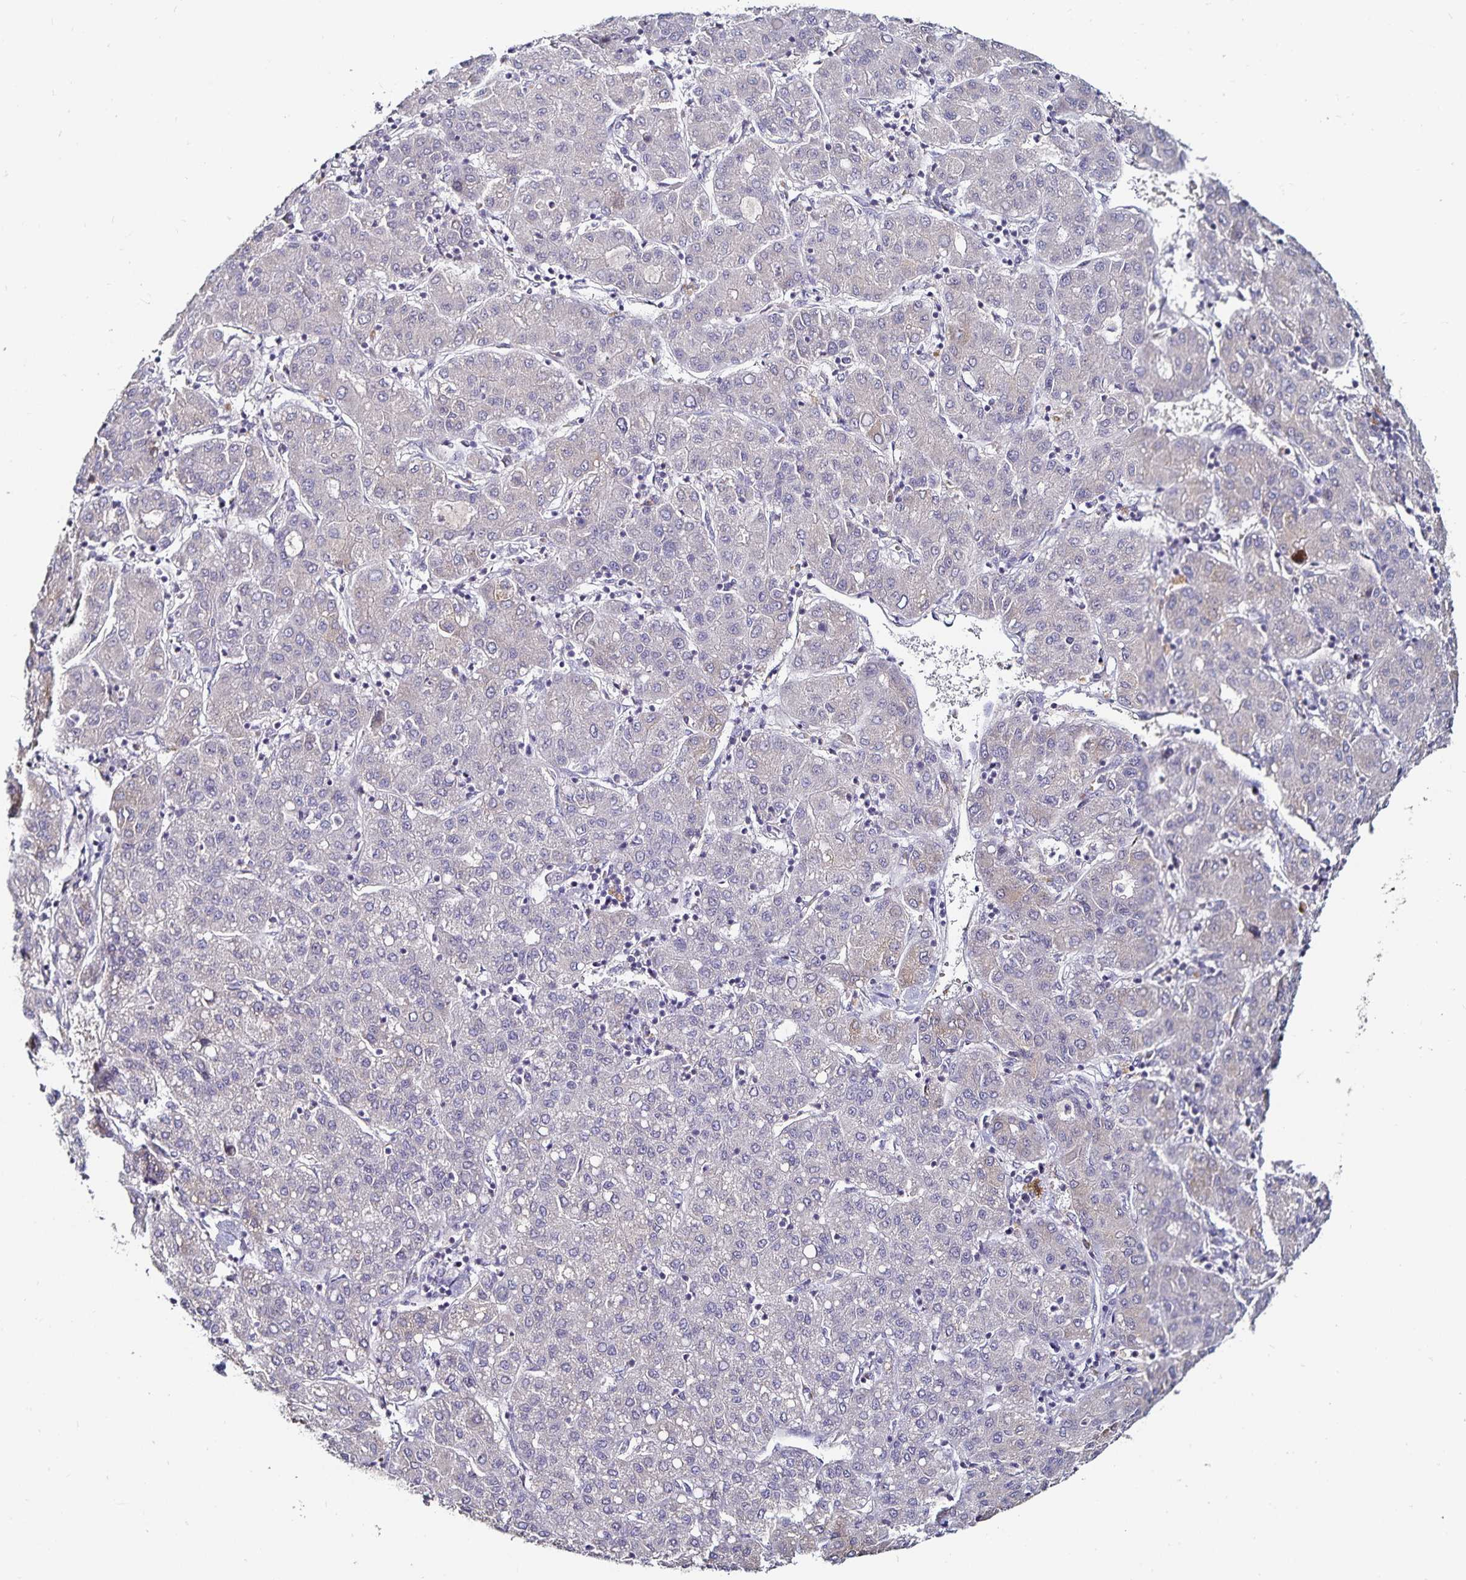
{"staining": {"intensity": "weak", "quantity": "<25%", "location": "cytoplasmic/membranous"}, "tissue": "liver cancer", "cell_type": "Tumor cells", "image_type": "cancer", "snomed": [{"axis": "morphology", "description": "Carcinoma, Hepatocellular, NOS"}, {"axis": "topography", "description": "Liver"}], "caption": "Immunohistochemical staining of human hepatocellular carcinoma (liver) demonstrates no significant staining in tumor cells.", "gene": "ACSL5", "patient": {"sex": "male", "age": 65}}